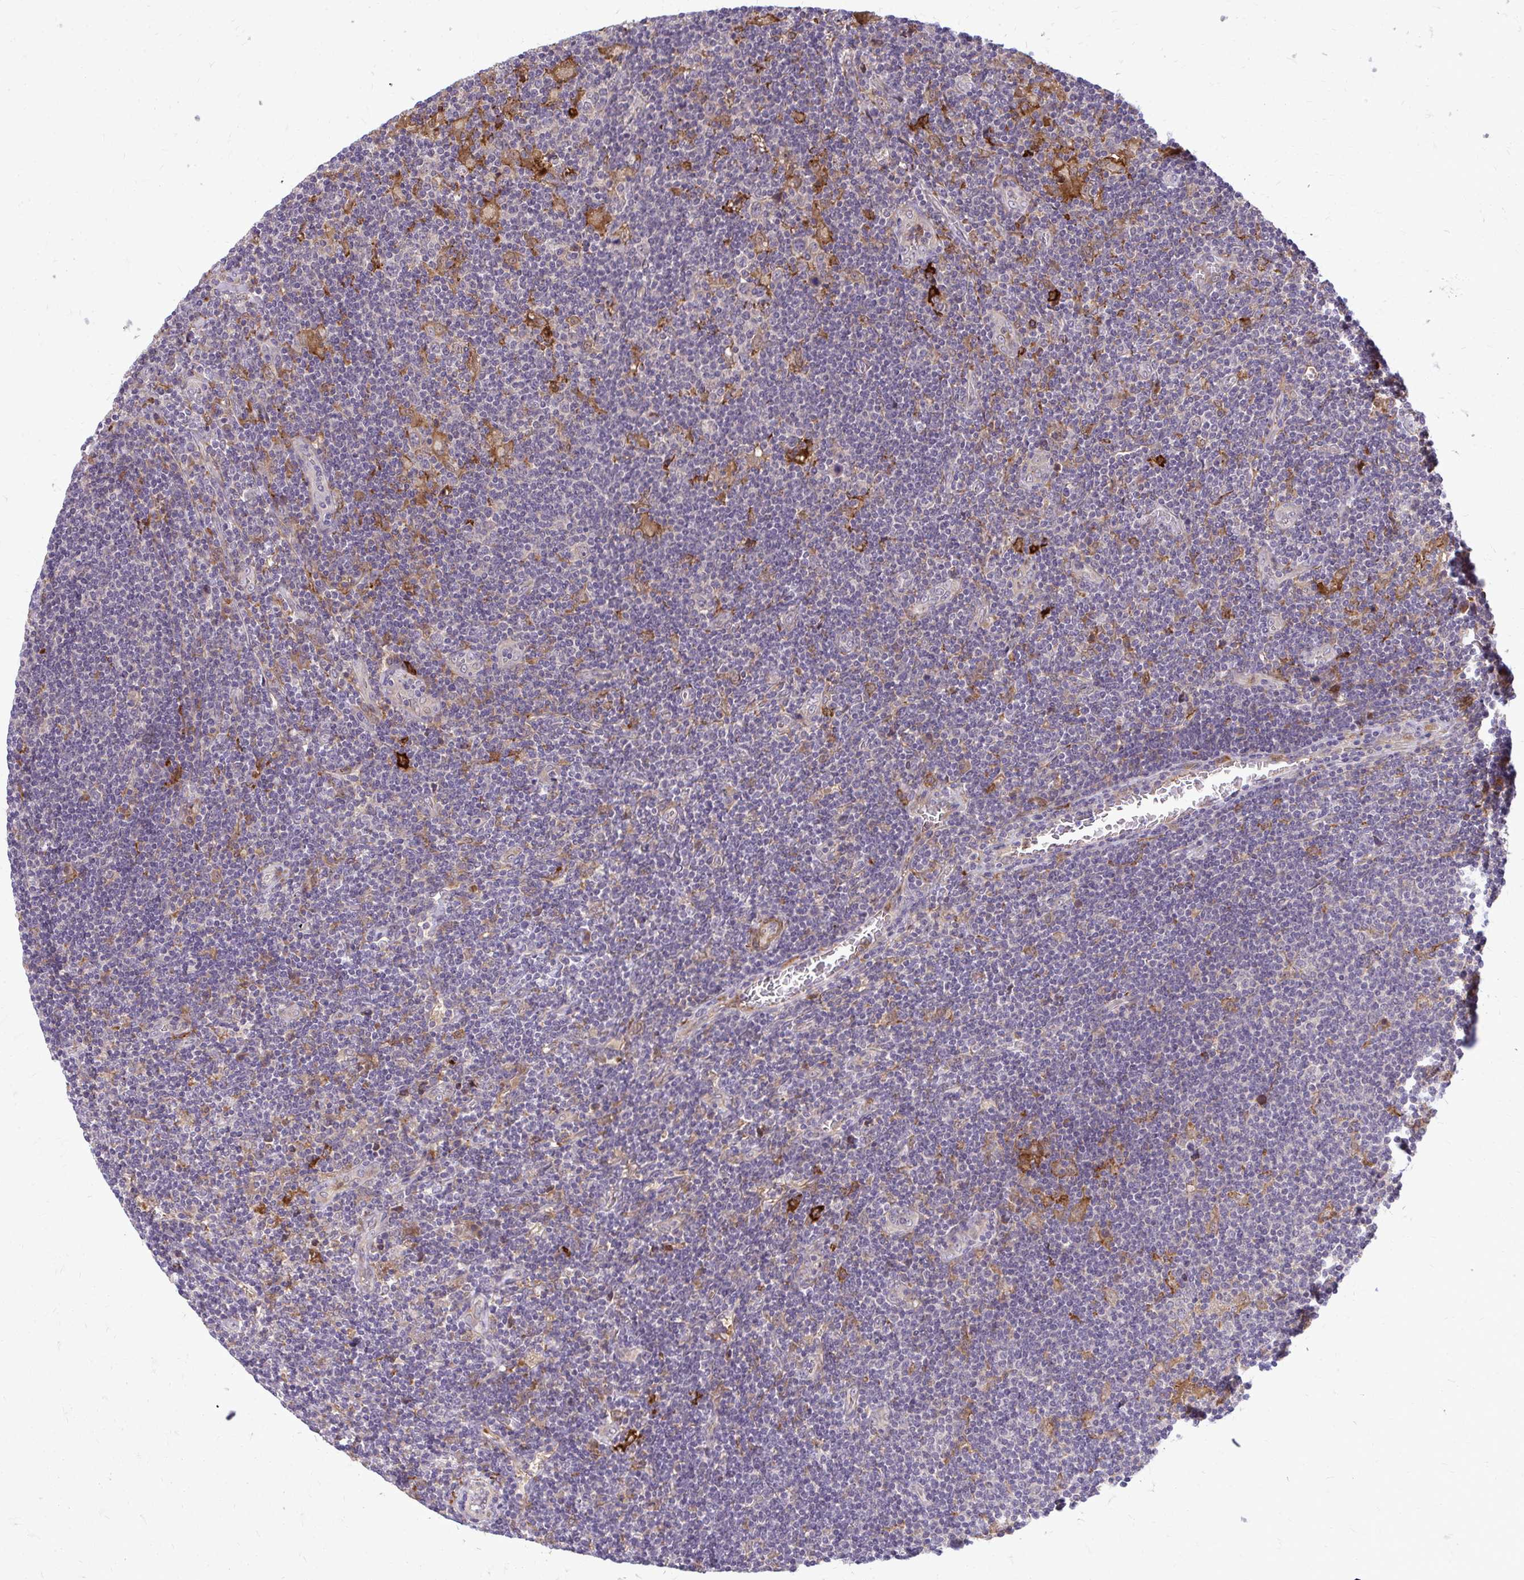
{"staining": {"intensity": "negative", "quantity": "none", "location": "none"}, "tissue": "lymphoma", "cell_type": "Tumor cells", "image_type": "cancer", "snomed": [{"axis": "morphology", "description": "Hodgkin's disease, NOS"}, {"axis": "topography", "description": "Lymph node"}], "caption": "An immunohistochemistry (IHC) histopathology image of Hodgkin's disease is shown. There is no staining in tumor cells of Hodgkin's disease. Brightfield microscopy of immunohistochemistry (IHC) stained with DAB (brown) and hematoxylin (blue), captured at high magnification.", "gene": "OXNAD1", "patient": {"sex": "male", "age": 40}}